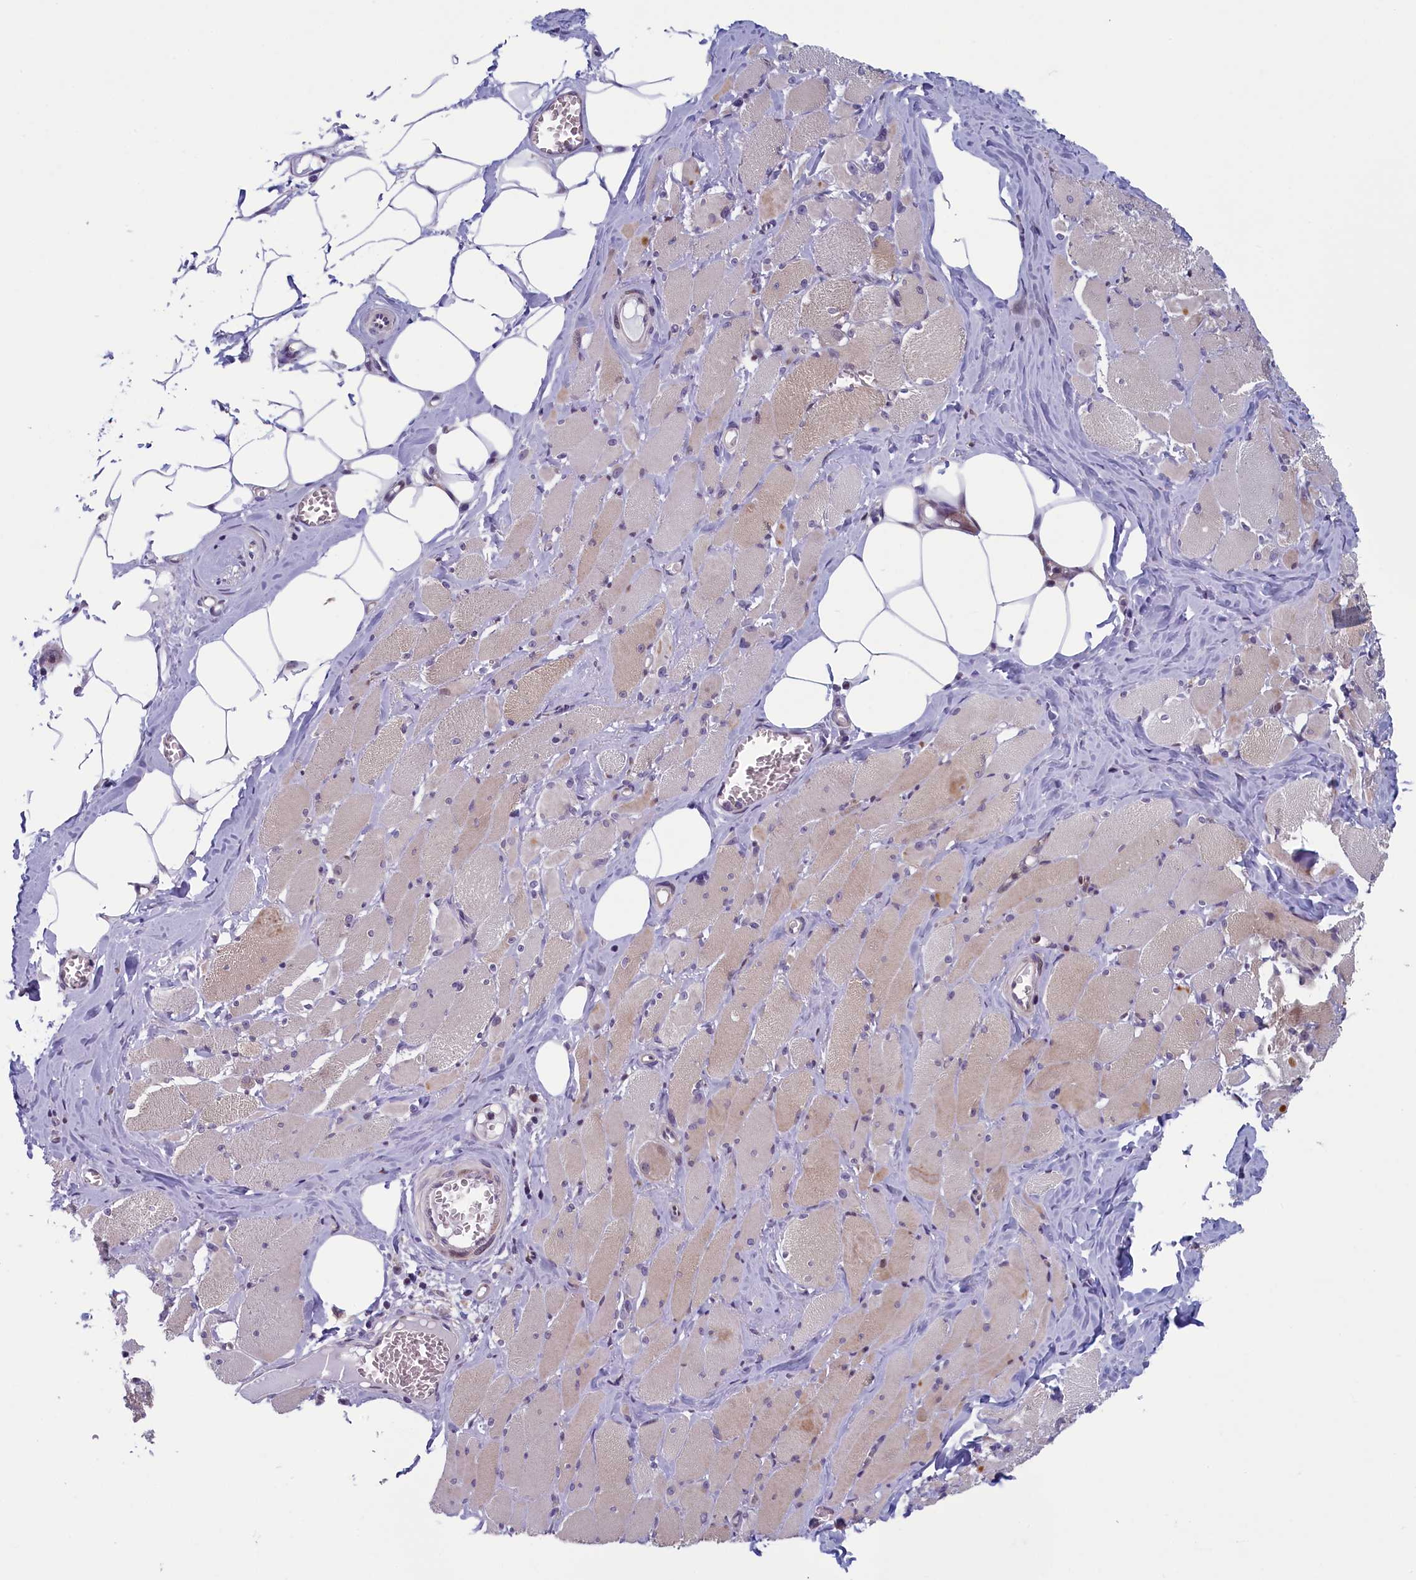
{"staining": {"intensity": "moderate", "quantity": "25%-75%", "location": "cytoplasmic/membranous"}, "tissue": "skeletal muscle", "cell_type": "Myocytes", "image_type": "normal", "snomed": [{"axis": "morphology", "description": "Normal tissue, NOS"}, {"axis": "morphology", "description": "Basal cell carcinoma"}, {"axis": "topography", "description": "Skeletal muscle"}], "caption": "Immunohistochemical staining of benign human skeletal muscle reveals medium levels of moderate cytoplasmic/membranous staining in approximately 25%-75% of myocytes. (Stains: DAB (3,3'-diaminobenzidine) in brown, nuclei in blue, Microscopy: brightfield microscopy at high magnification).", "gene": "ANKRD39", "patient": {"sex": "female", "age": 64}}